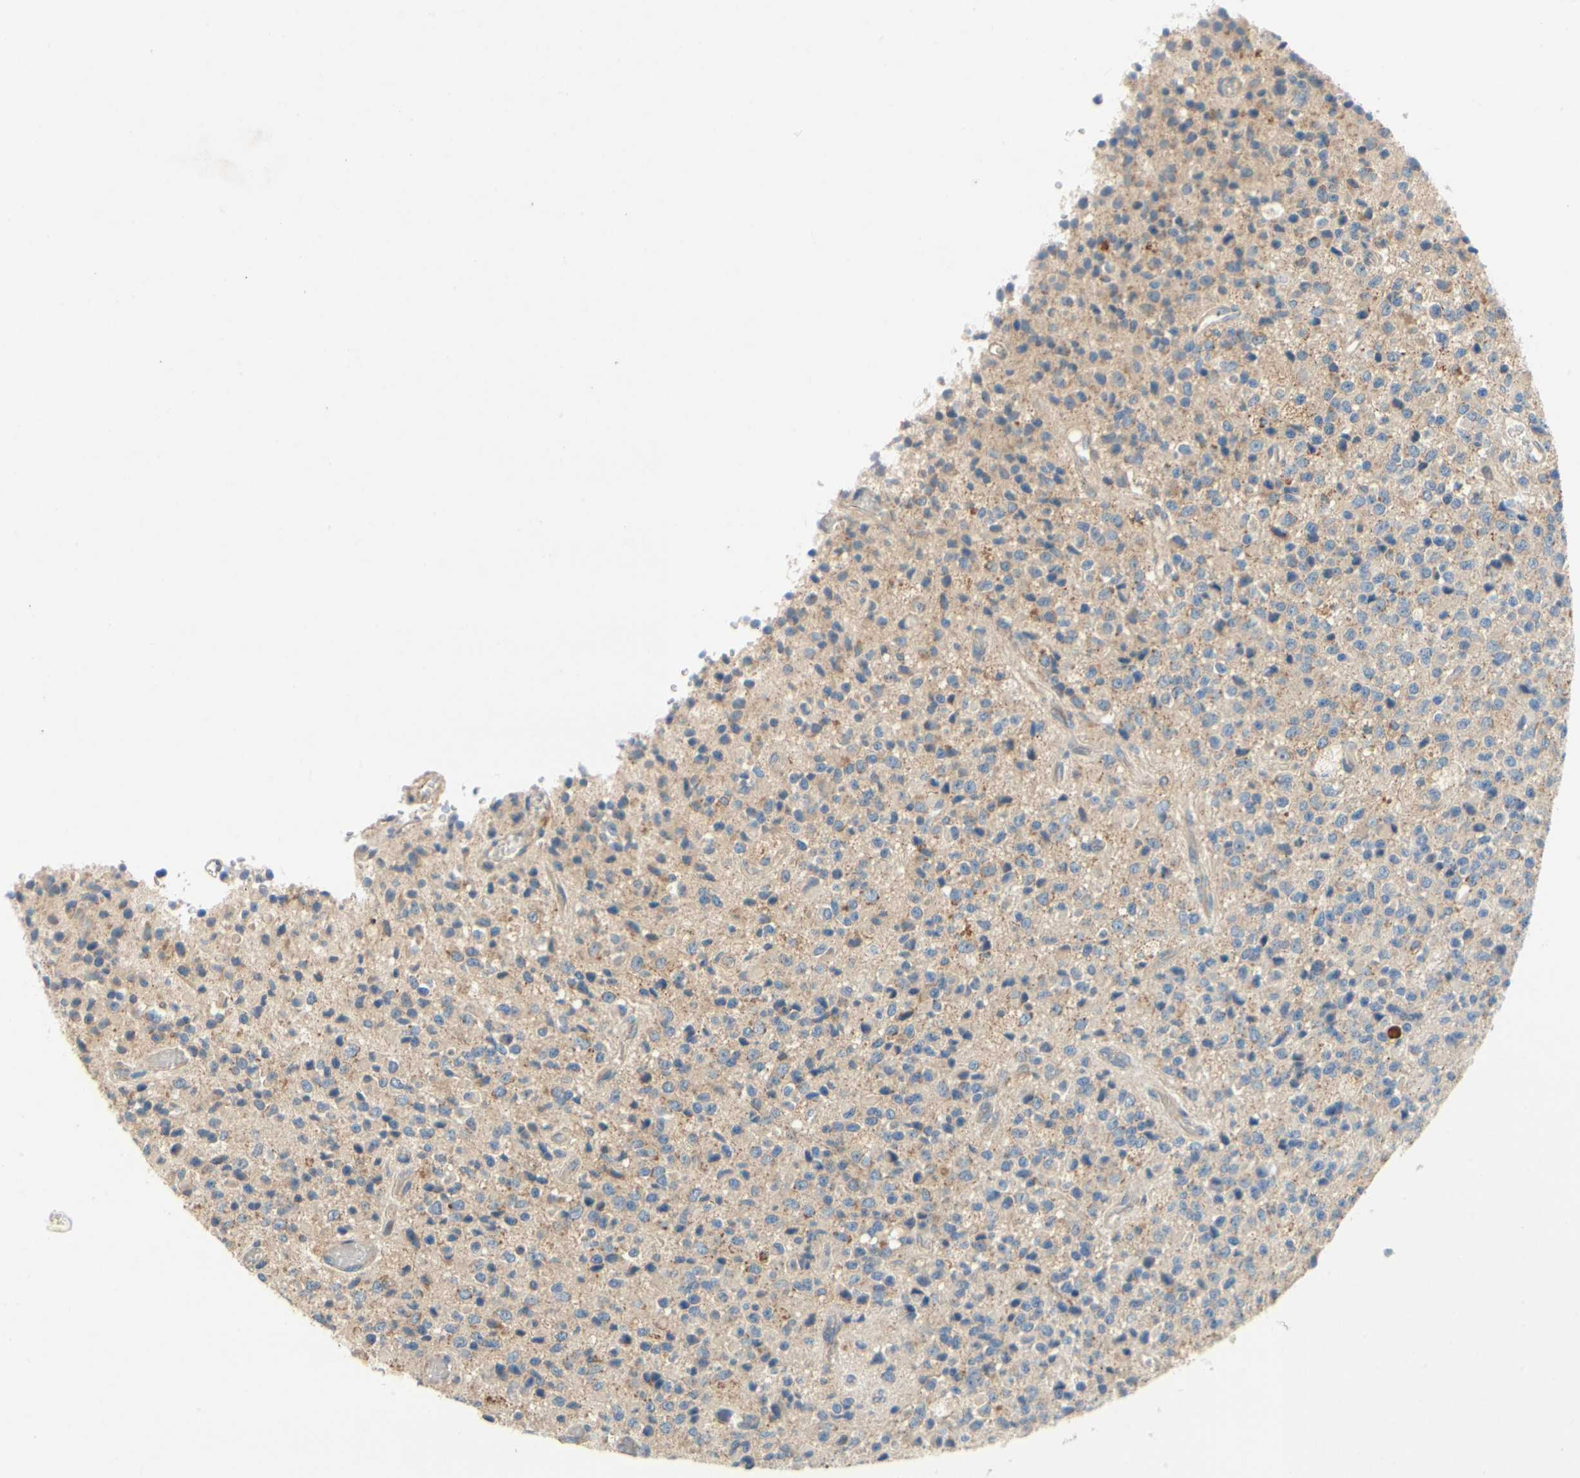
{"staining": {"intensity": "moderate", "quantity": "25%-75%", "location": "cytoplasmic/membranous"}, "tissue": "glioma", "cell_type": "Tumor cells", "image_type": "cancer", "snomed": [{"axis": "morphology", "description": "Glioma, malignant, High grade"}, {"axis": "topography", "description": "pancreas cauda"}], "caption": "Immunohistochemical staining of malignant high-grade glioma reveals moderate cytoplasmic/membranous protein expression in about 25%-75% of tumor cells.", "gene": "KLHDC8B", "patient": {"sex": "male", "age": 60}}